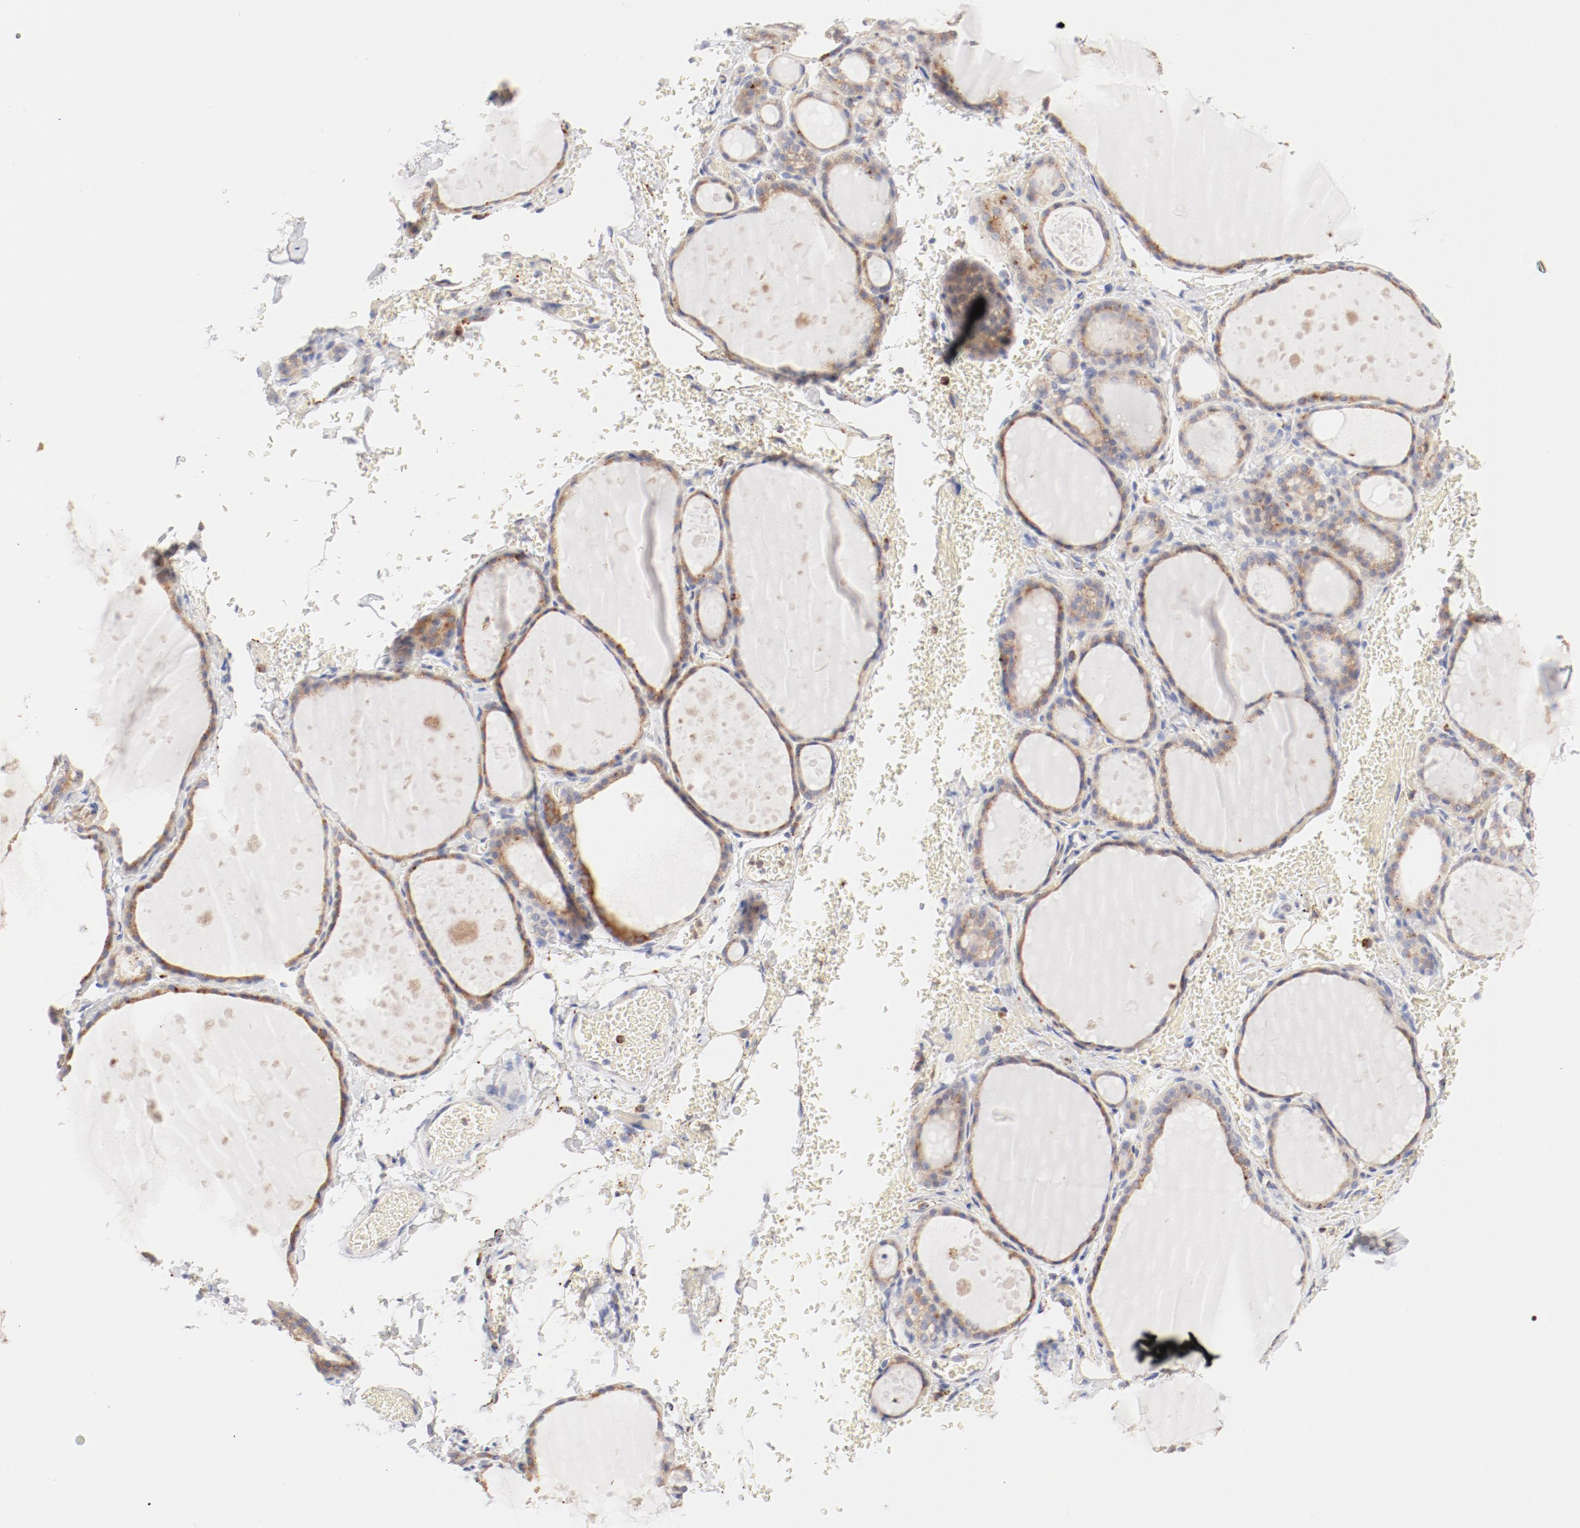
{"staining": {"intensity": "weak", "quantity": ">75%", "location": "cytoplasmic/membranous"}, "tissue": "thyroid gland", "cell_type": "Glandular cells", "image_type": "normal", "snomed": [{"axis": "morphology", "description": "Normal tissue, NOS"}, {"axis": "topography", "description": "Thyroid gland"}], "caption": "A photomicrograph of human thyroid gland stained for a protein exhibits weak cytoplasmic/membranous brown staining in glandular cells. The protein of interest is stained brown, and the nuclei are stained in blue (DAB (3,3'-diaminobenzidine) IHC with brightfield microscopy, high magnification).", "gene": "CTSH", "patient": {"sex": "male", "age": 61}}